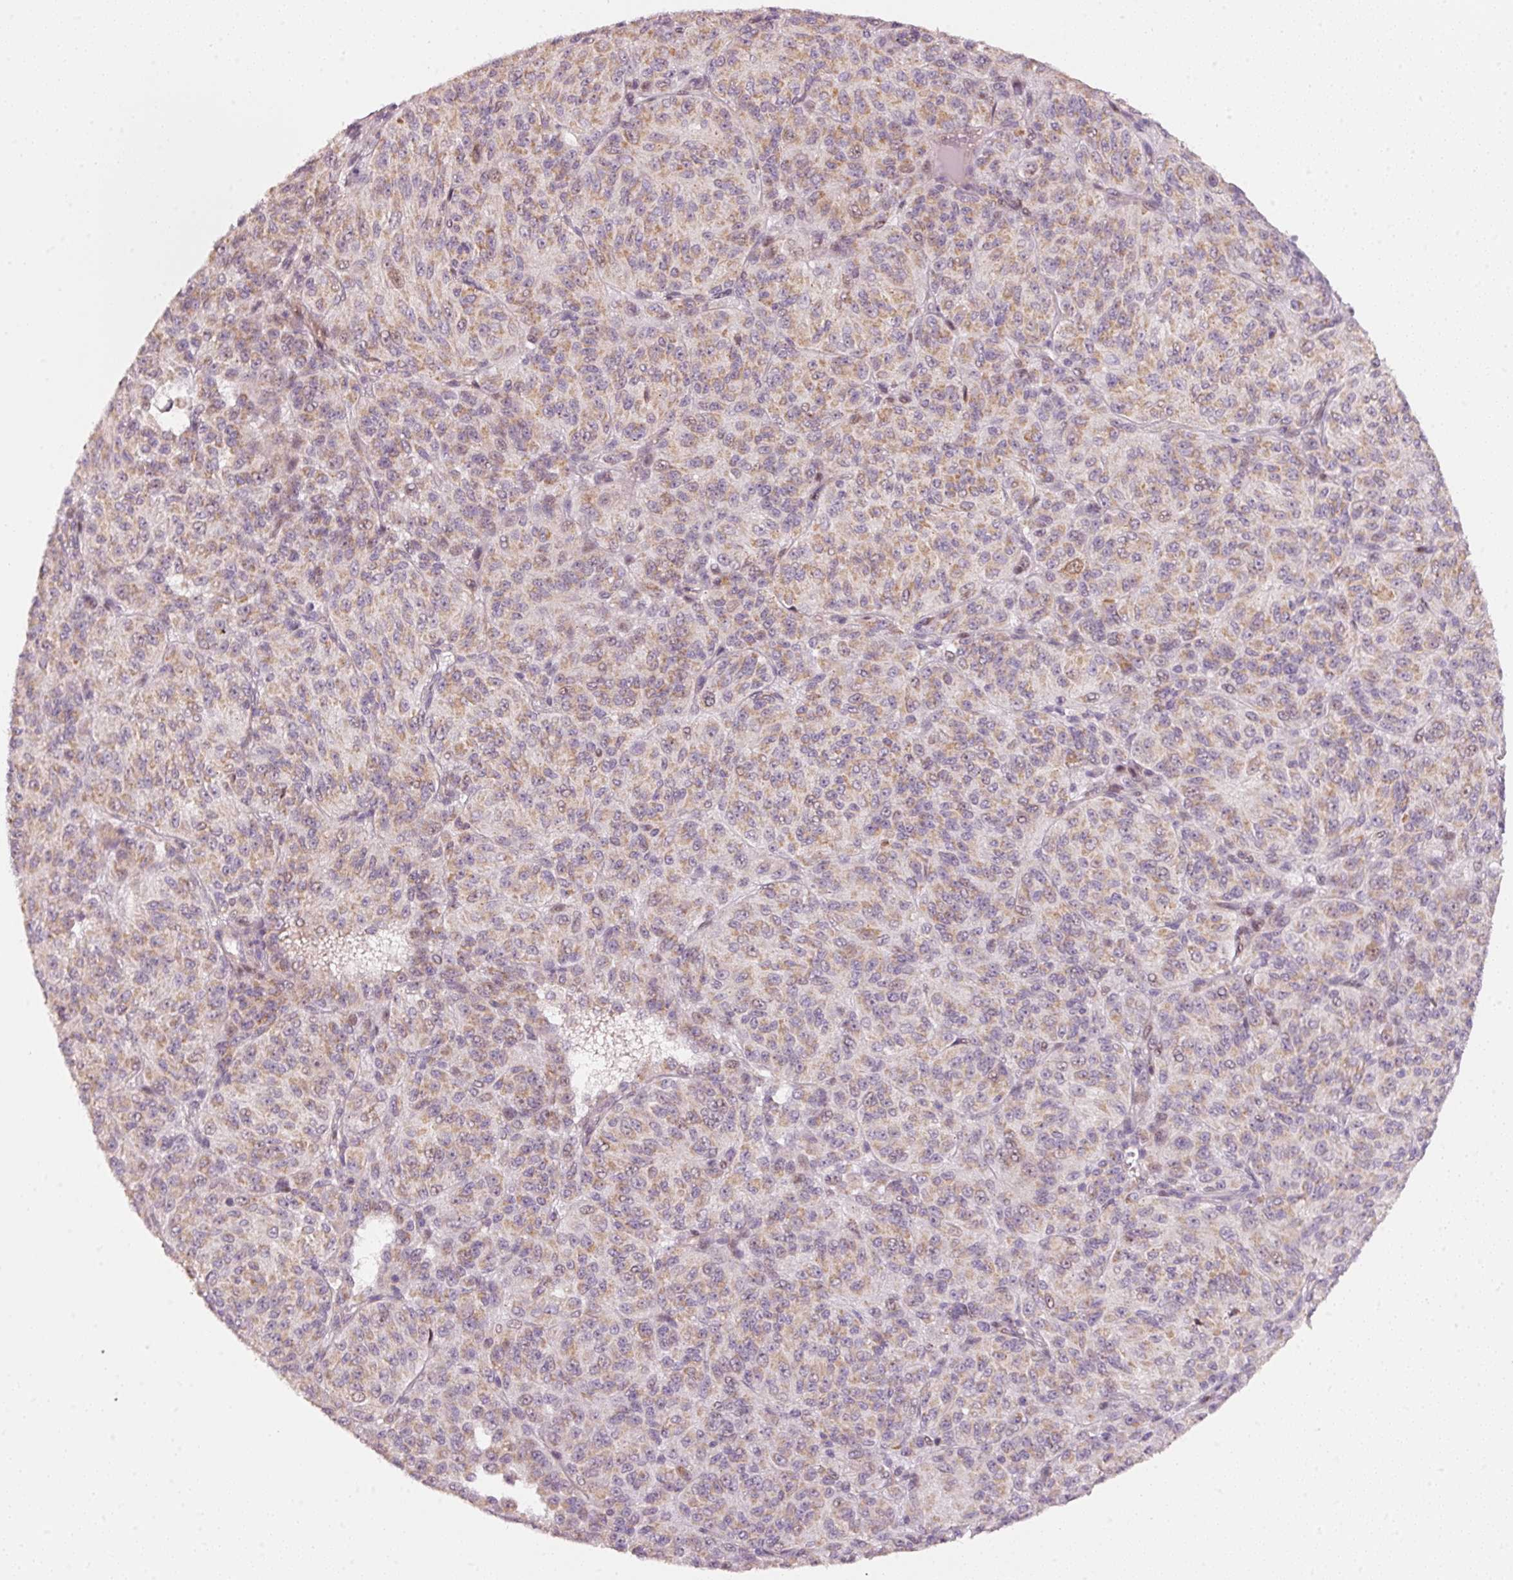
{"staining": {"intensity": "weak", "quantity": ">75%", "location": "cytoplasmic/membranous"}, "tissue": "melanoma", "cell_type": "Tumor cells", "image_type": "cancer", "snomed": [{"axis": "morphology", "description": "Malignant melanoma, Metastatic site"}, {"axis": "topography", "description": "Brain"}], "caption": "A high-resolution photomicrograph shows IHC staining of melanoma, which demonstrates weak cytoplasmic/membranous staining in about >75% of tumor cells.", "gene": "TOB2", "patient": {"sex": "female", "age": 56}}